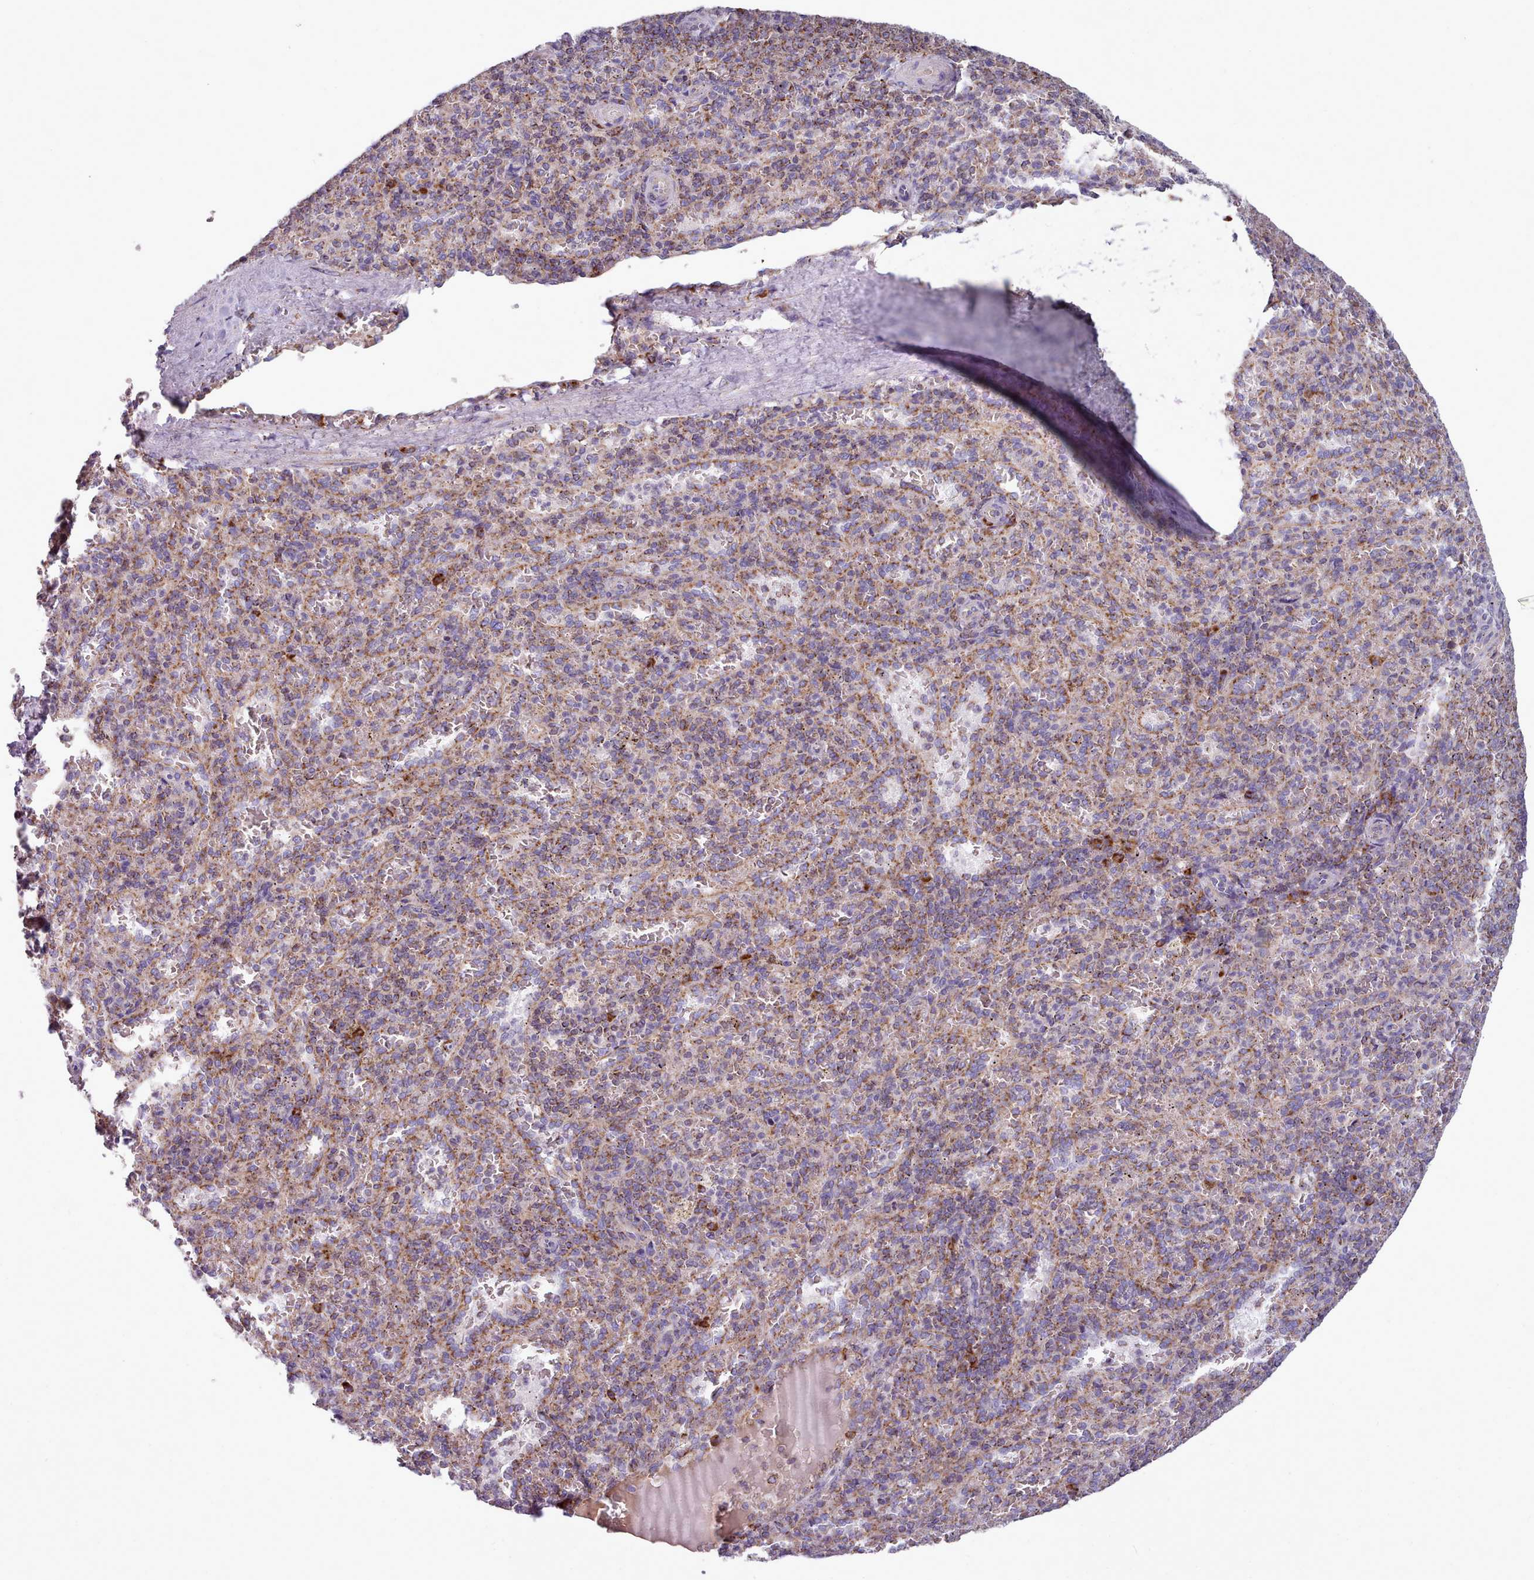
{"staining": {"intensity": "moderate", "quantity": "25%-75%", "location": "cytoplasmic/membranous"}, "tissue": "spleen", "cell_type": "Cells in red pulp", "image_type": "normal", "snomed": [{"axis": "morphology", "description": "Normal tissue, NOS"}, {"axis": "topography", "description": "Spleen"}], "caption": "The micrograph exhibits staining of benign spleen, revealing moderate cytoplasmic/membranous protein positivity (brown color) within cells in red pulp. The staining was performed using DAB, with brown indicating positive protein expression. Nuclei are stained blue with hematoxylin.", "gene": "SRP54", "patient": {"sex": "female", "age": 21}}